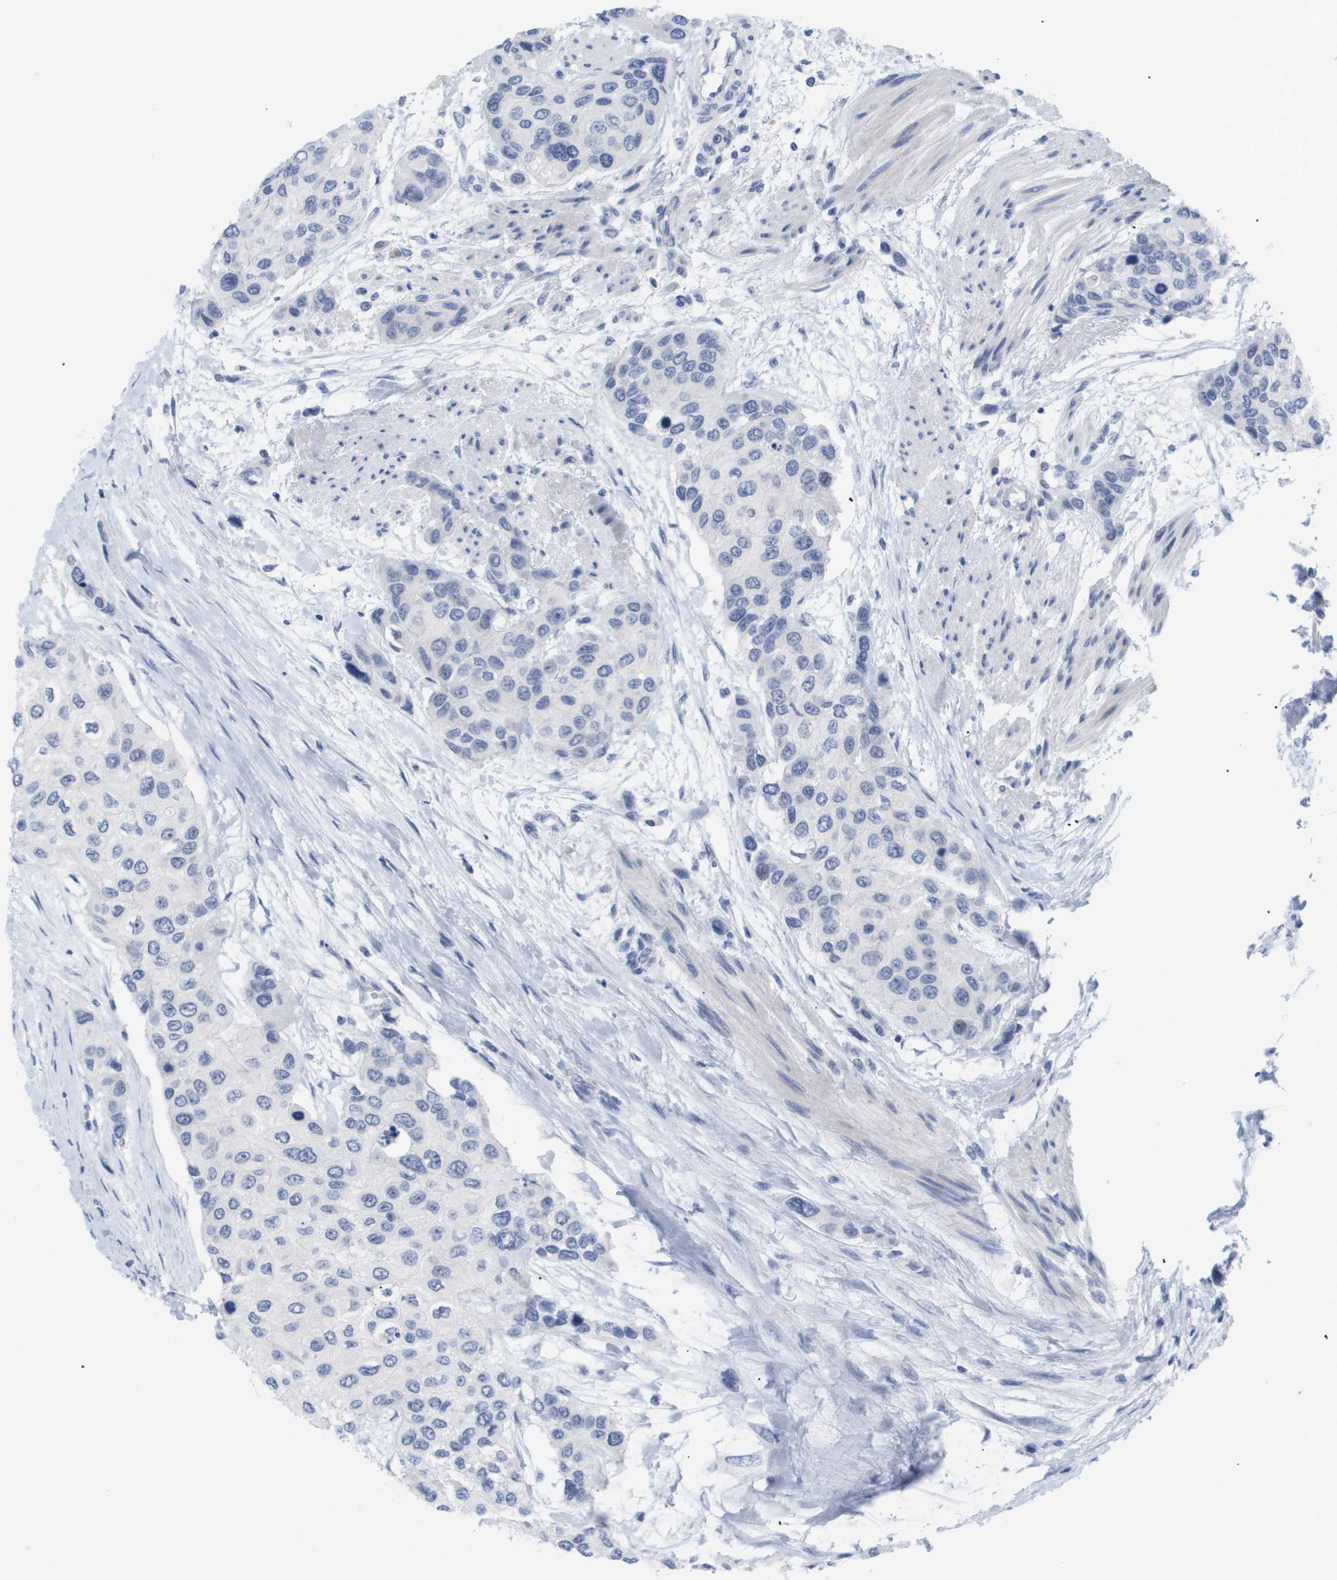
{"staining": {"intensity": "negative", "quantity": "none", "location": "none"}, "tissue": "urothelial cancer", "cell_type": "Tumor cells", "image_type": "cancer", "snomed": [{"axis": "morphology", "description": "Urothelial carcinoma, High grade"}, {"axis": "topography", "description": "Urinary bladder"}], "caption": "The histopathology image shows no significant staining in tumor cells of high-grade urothelial carcinoma.", "gene": "CAV3", "patient": {"sex": "female", "age": 56}}